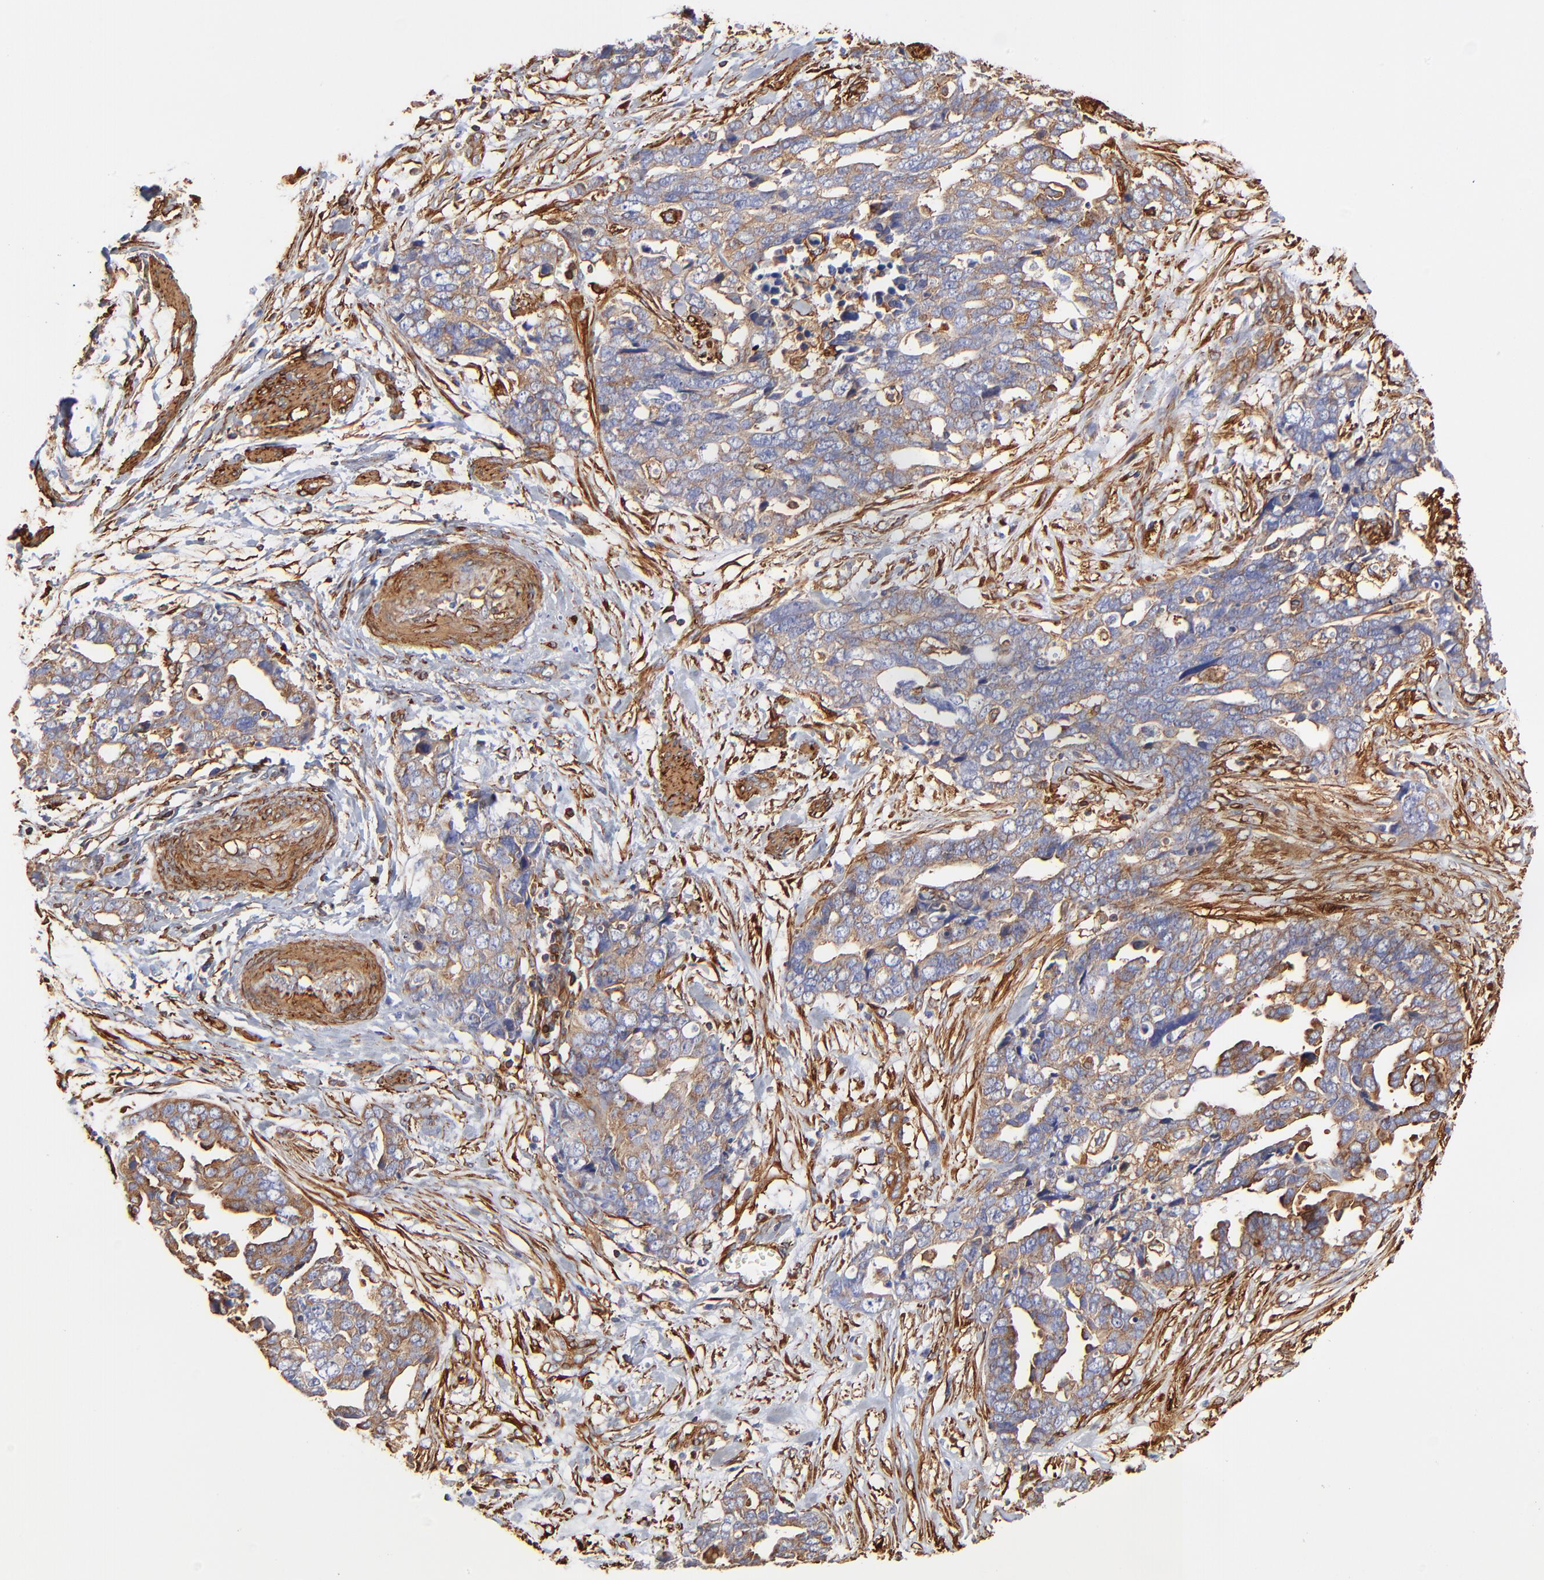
{"staining": {"intensity": "moderate", "quantity": ">75%", "location": "cytoplasmic/membranous"}, "tissue": "ovarian cancer", "cell_type": "Tumor cells", "image_type": "cancer", "snomed": [{"axis": "morphology", "description": "Normal tissue, NOS"}, {"axis": "morphology", "description": "Cystadenocarcinoma, serous, NOS"}, {"axis": "topography", "description": "Fallopian tube"}, {"axis": "topography", "description": "Ovary"}], "caption": "Ovarian cancer stained for a protein (brown) shows moderate cytoplasmic/membranous positive positivity in about >75% of tumor cells.", "gene": "FLNA", "patient": {"sex": "female", "age": 56}}